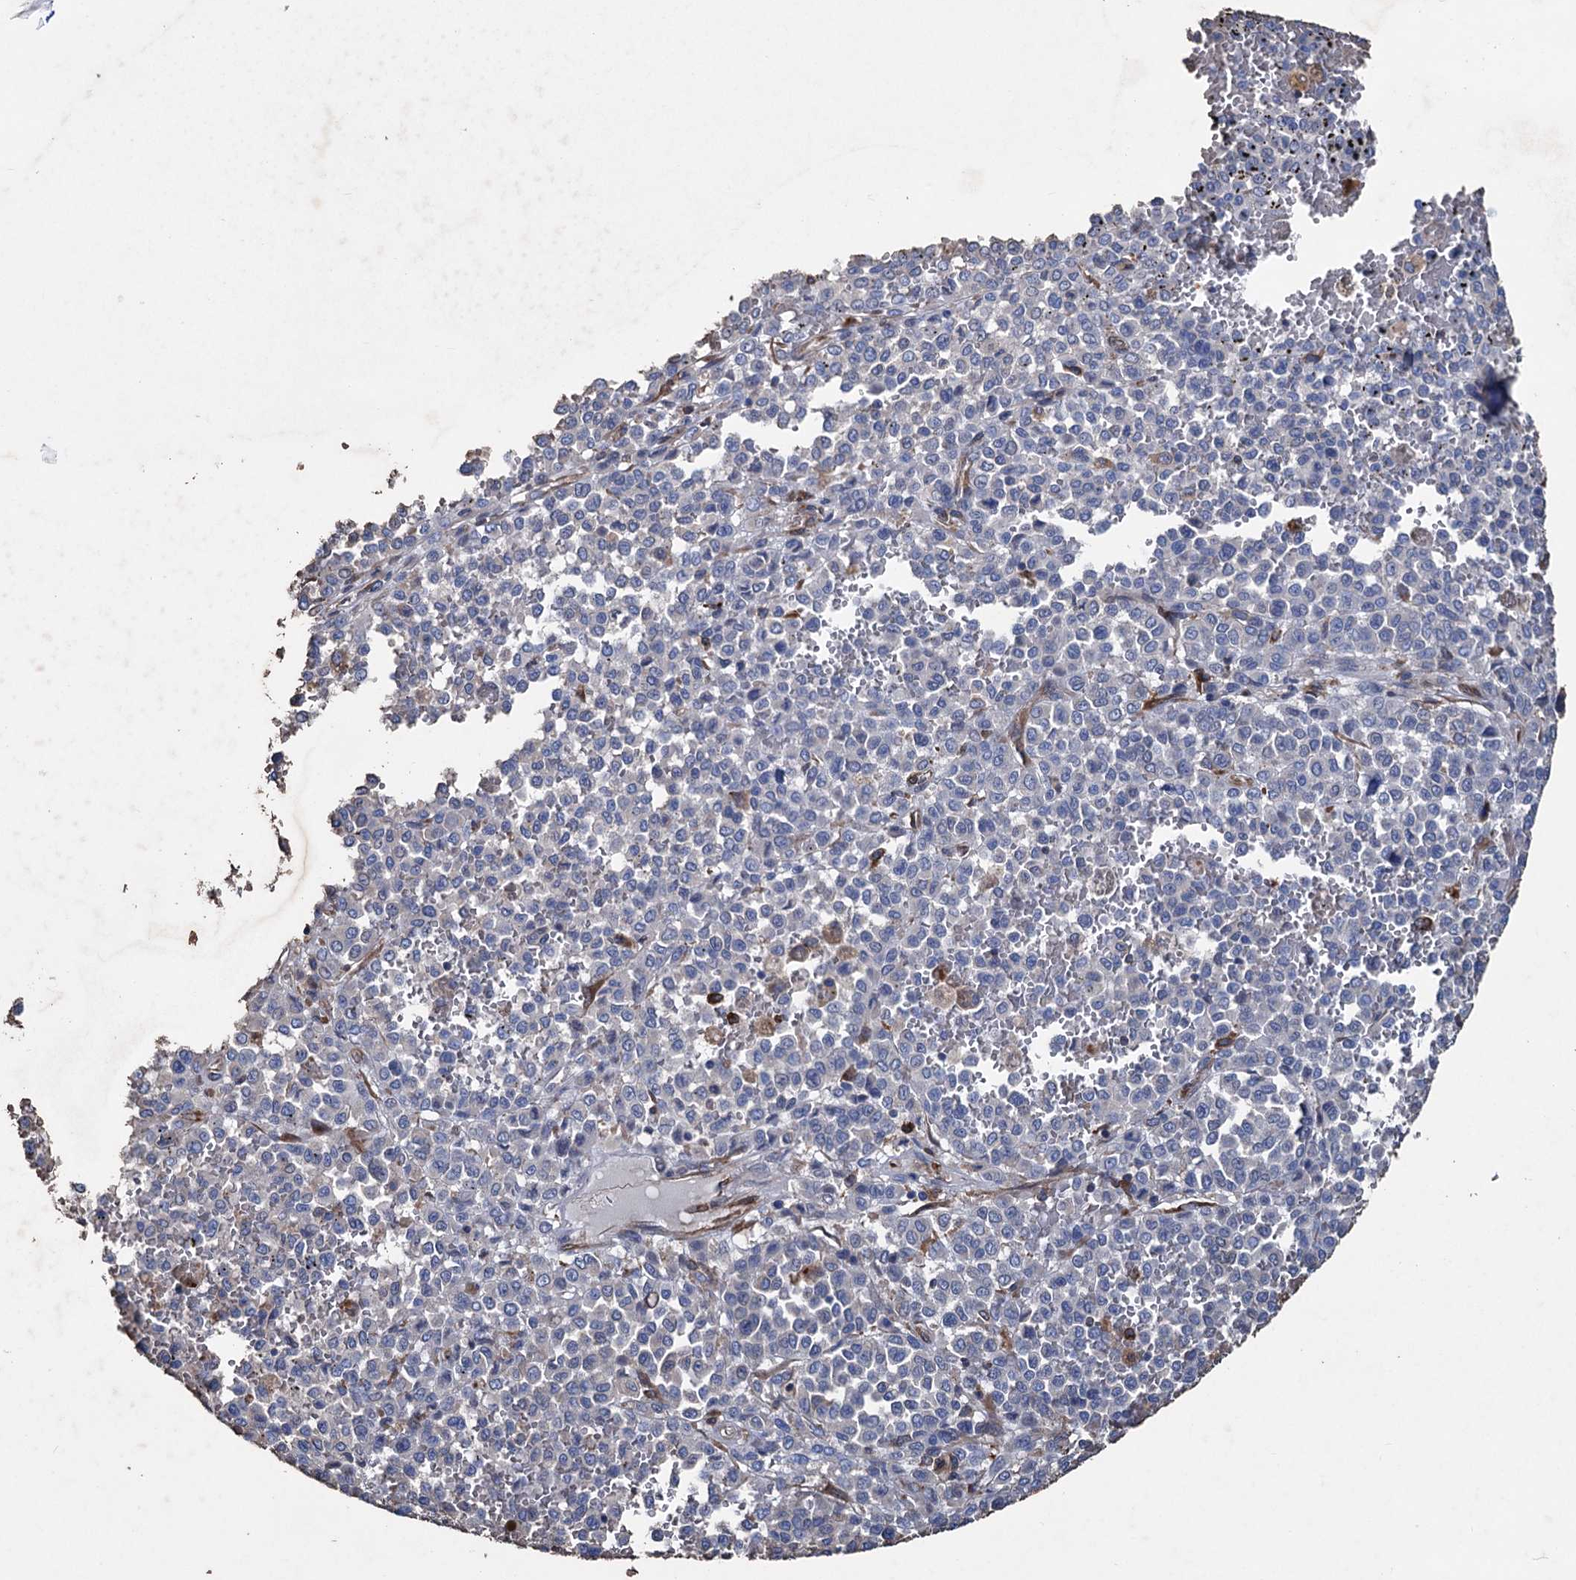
{"staining": {"intensity": "negative", "quantity": "none", "location": "none"}, "tissue": "melanoma", "cell_type": "Tumor cells", "image_type": "cancer", "snomed": [{"axis": "morphology", "description": "Malignant melanoma, Metastatic site"}, {"axis": "topography", "description": "Pancreas"}], "caption": "IHC of human malignant melanoma (metastatic site) reveals no staining in tumor cells.", "gene": "STING1", "patient": {"sex": "female", "age": 30}}